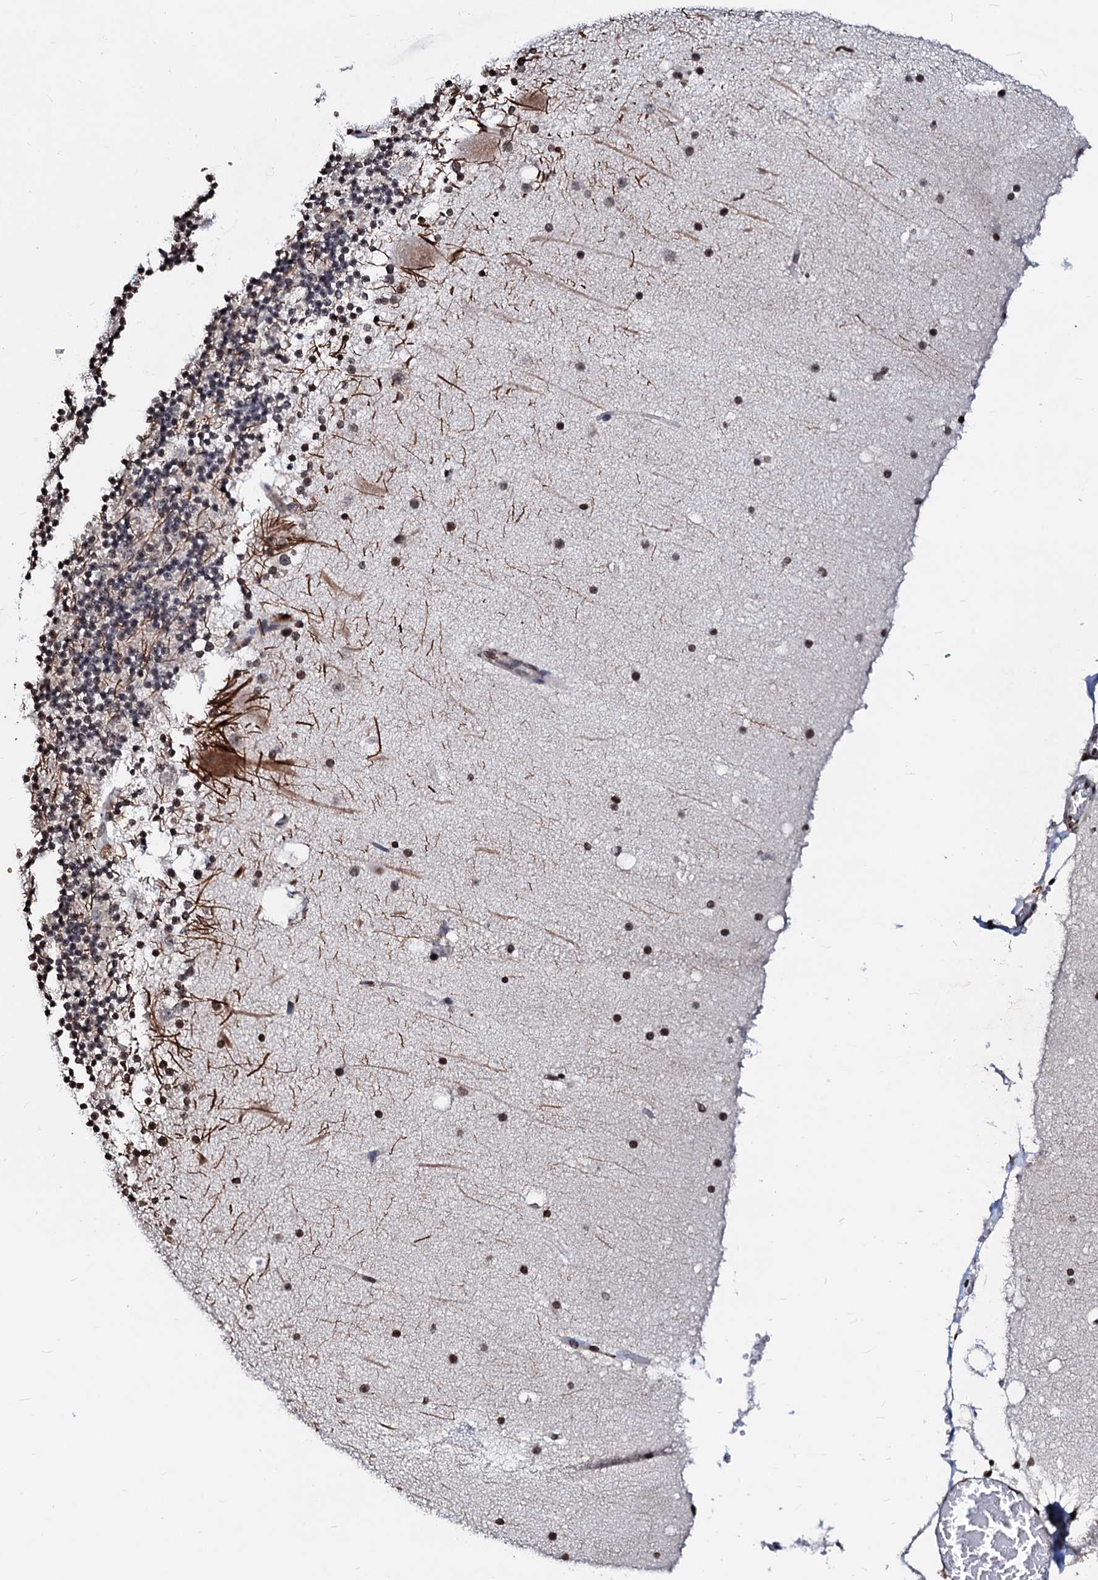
{"staining": {"intensity": "negative", "quantity": "none", "location": "none"}, "tissue": "cerebellum", "cell_type": "Cells in granular layer", "image_type": "normal", "snomed": [{"axis": "morphology", "description": "Normal tissue, NOS"}, {"axis": "topography", "description": "Cerebellum"}], "caption": "The immunohistochemistry (IHC) micrograph has no significant expression in cells in granular layer of cerebellum.", "gene": "LSM11", "patient": {"sex": "male", "age": 57}}